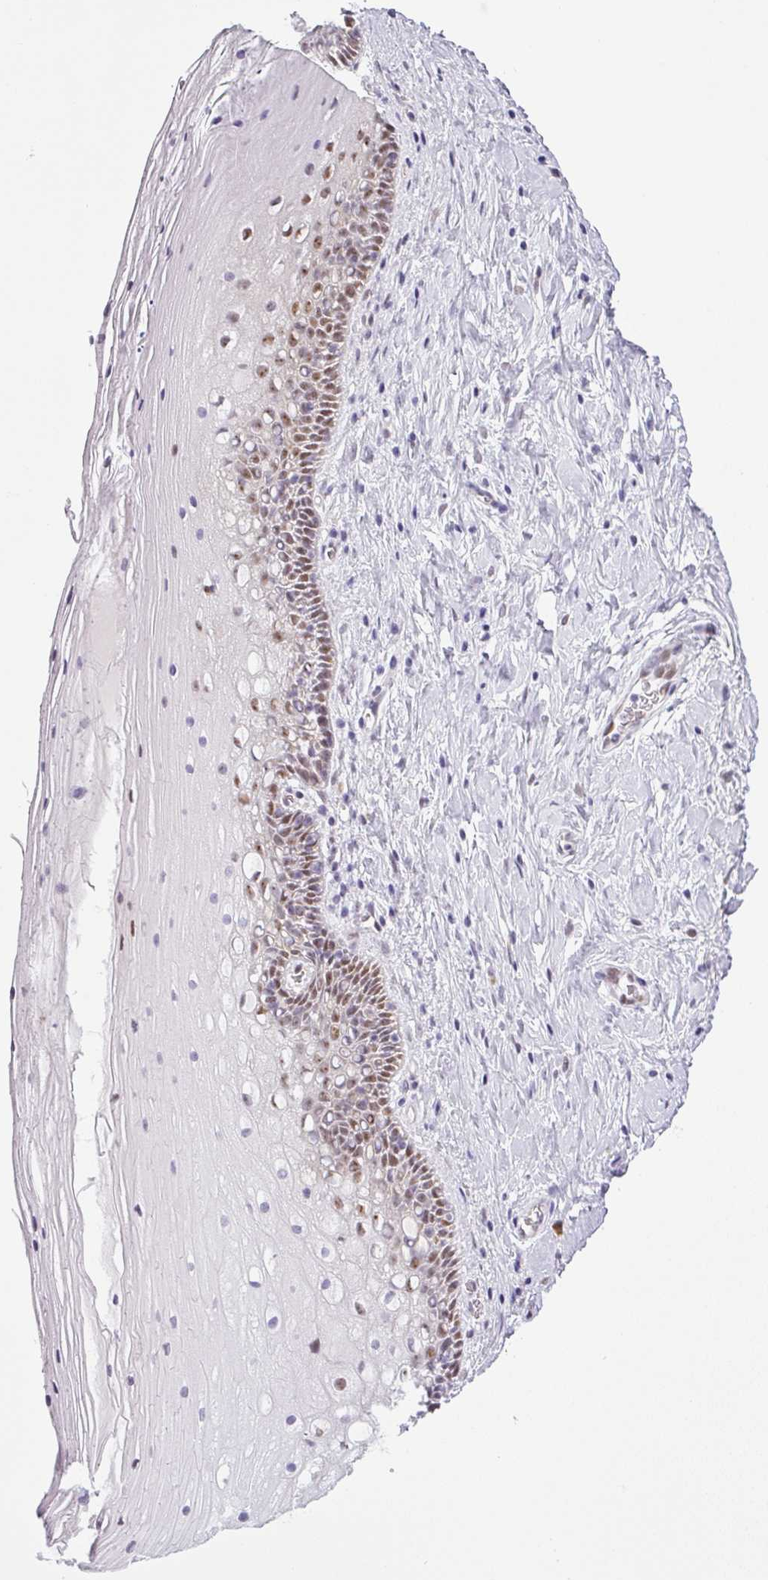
{"staining": {"intensity": "weak", "quantity": "25%-75%", "location": "nuclear"}, "tissue": "cervix", "cell_type": "Glandular cells", "image_type": "normal", "snomed": [{"axis": "morphology", "description": "Normal tissue, NOS"}, {"axis": "topography", "description": "Cervix"}], "caption": "Normal cervix demonstrates weak nuclear positivity in about 25%-75% of glandular cells, visualized by immunohistochemistry.", "gene": "NDUFB2", "patient": {"sex": "female", "age": 36}}